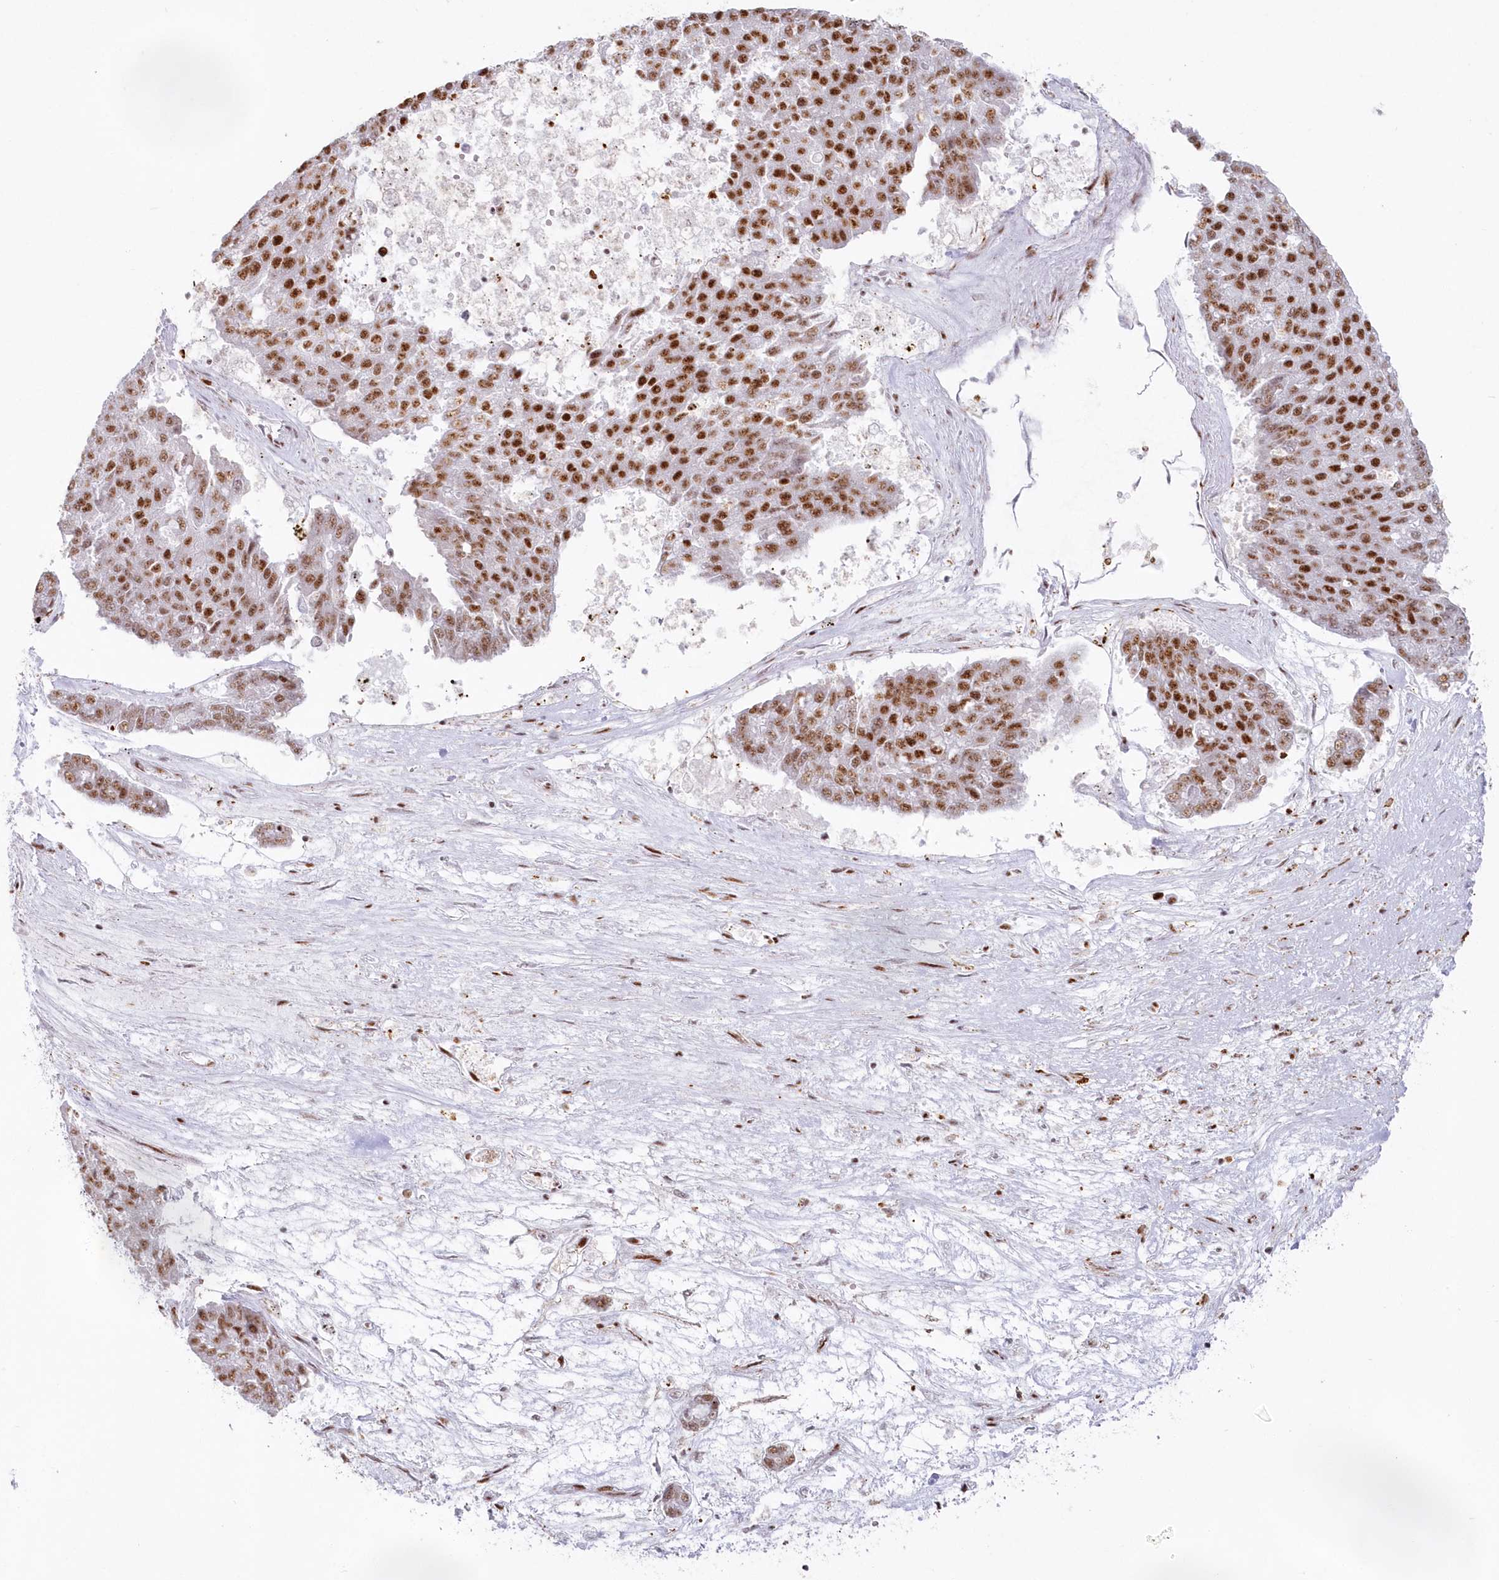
{"staining": {"intensity": "strong", "quantity": ">75%", "location": "nuclear"}, "tissue": "pancreatic cancer", "cell_type": "Tumor cells", "image_type": "cancer", "snomed": [{"axis": "morphology", "description": "Adenocarcinoma, NOS"}, {"axis": "topography", "description": "Pancreas"}], "caption": "Pancreatic adenocarcinoma stained with a protein marker shows strong staining in tumor cells.", "gene": "DDX46", "patient": {"sex": "male", "age": 50}}